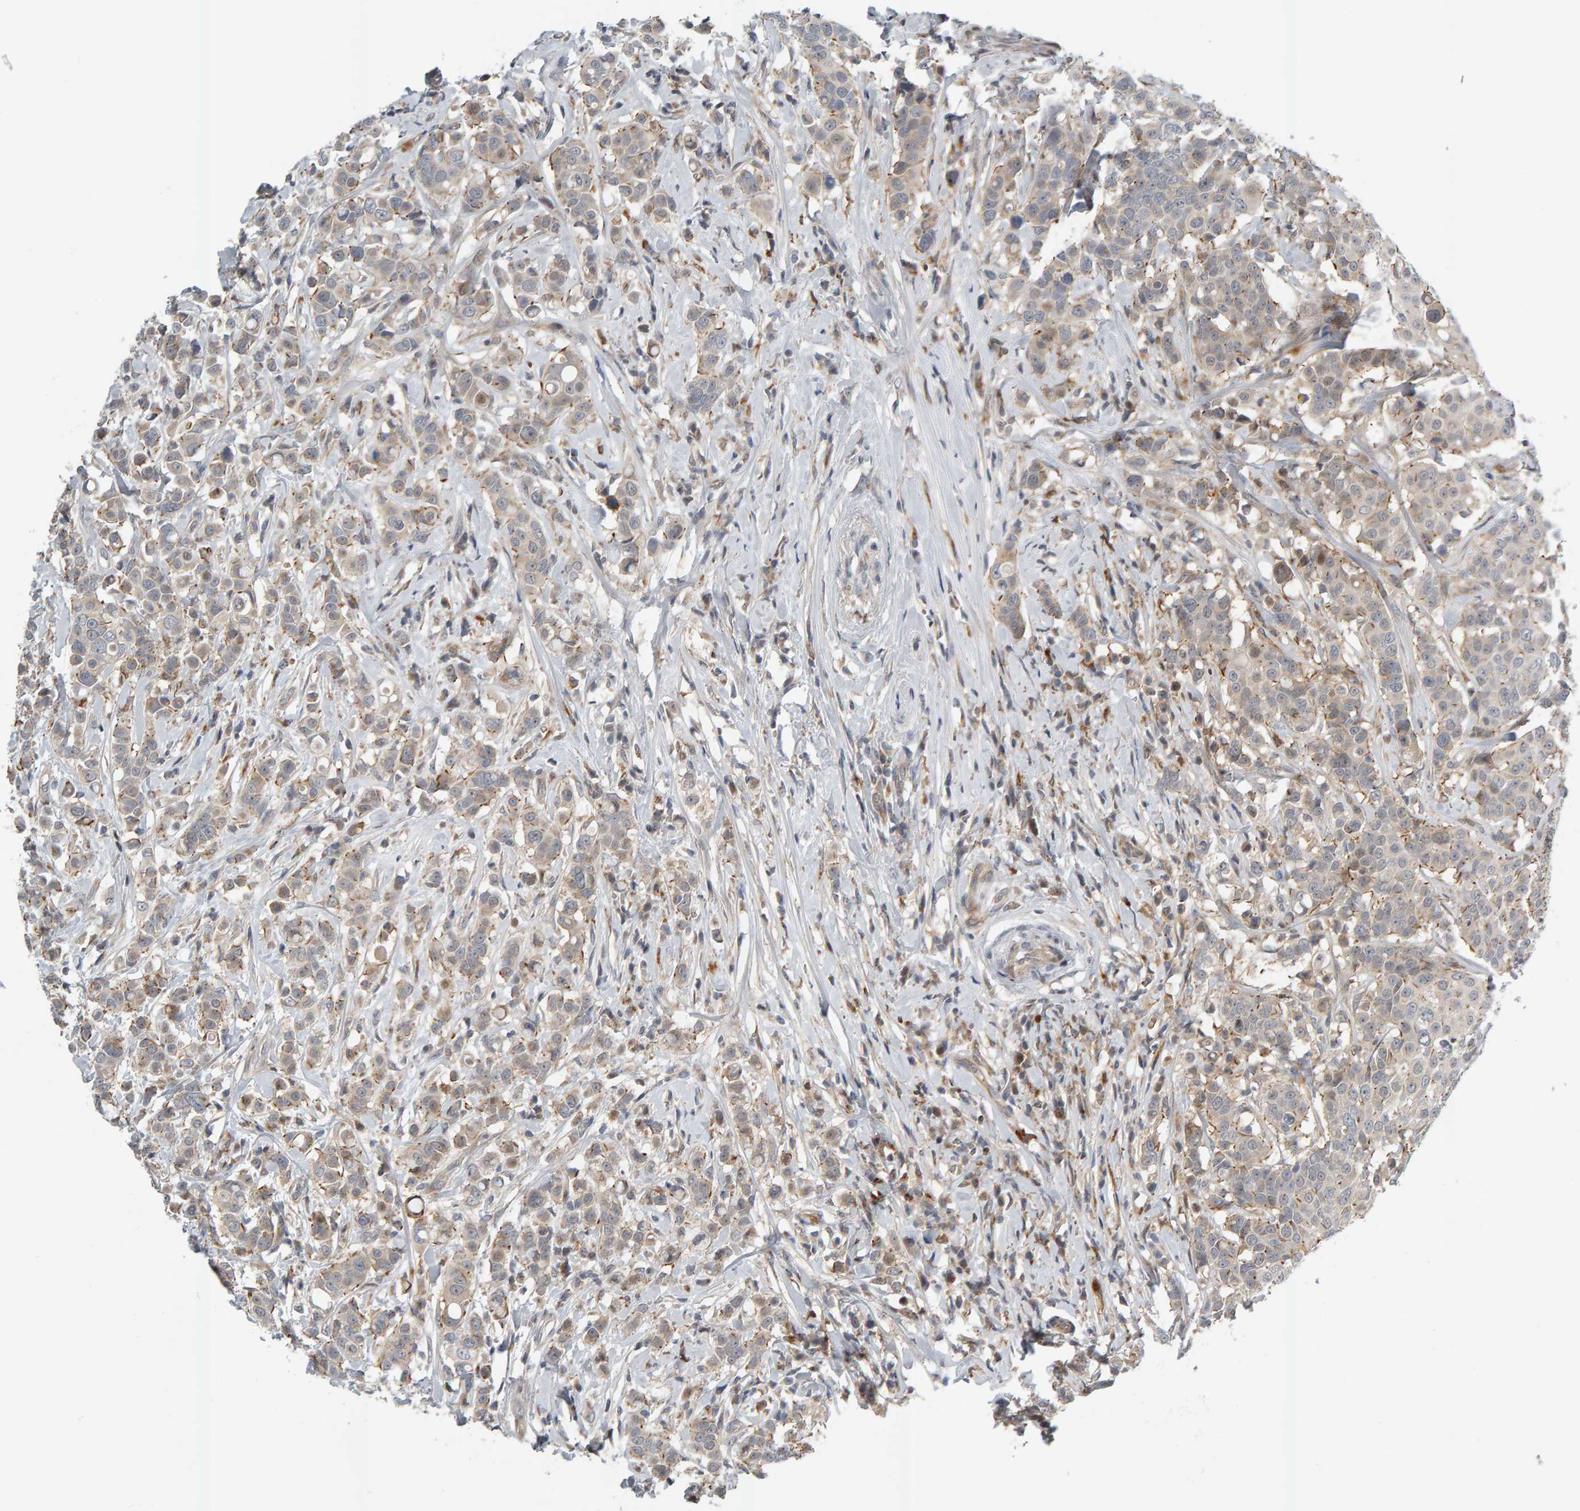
{"staining": {"intensity": "weak", "quantity": "25%-75%", "location": "cytoplasmic/membranous"}, "tissue": "breast cancer", "cell_type": "Tumor cells", "image_type": "cancer", "snomed": [{"axis": "morphology", "description": "Duct carcinoma"}, {"axis": "topography", "description": "Breast"}], "caption": "Breast intraductal carcinoma was stained to show a protein in brown. There is low levels of weak cytoplasmic/membranous positivity in approximately 25%-75% of tumor cells.", "gene": "ZNF160", "patient": {"sex": "female", "age": 27}}